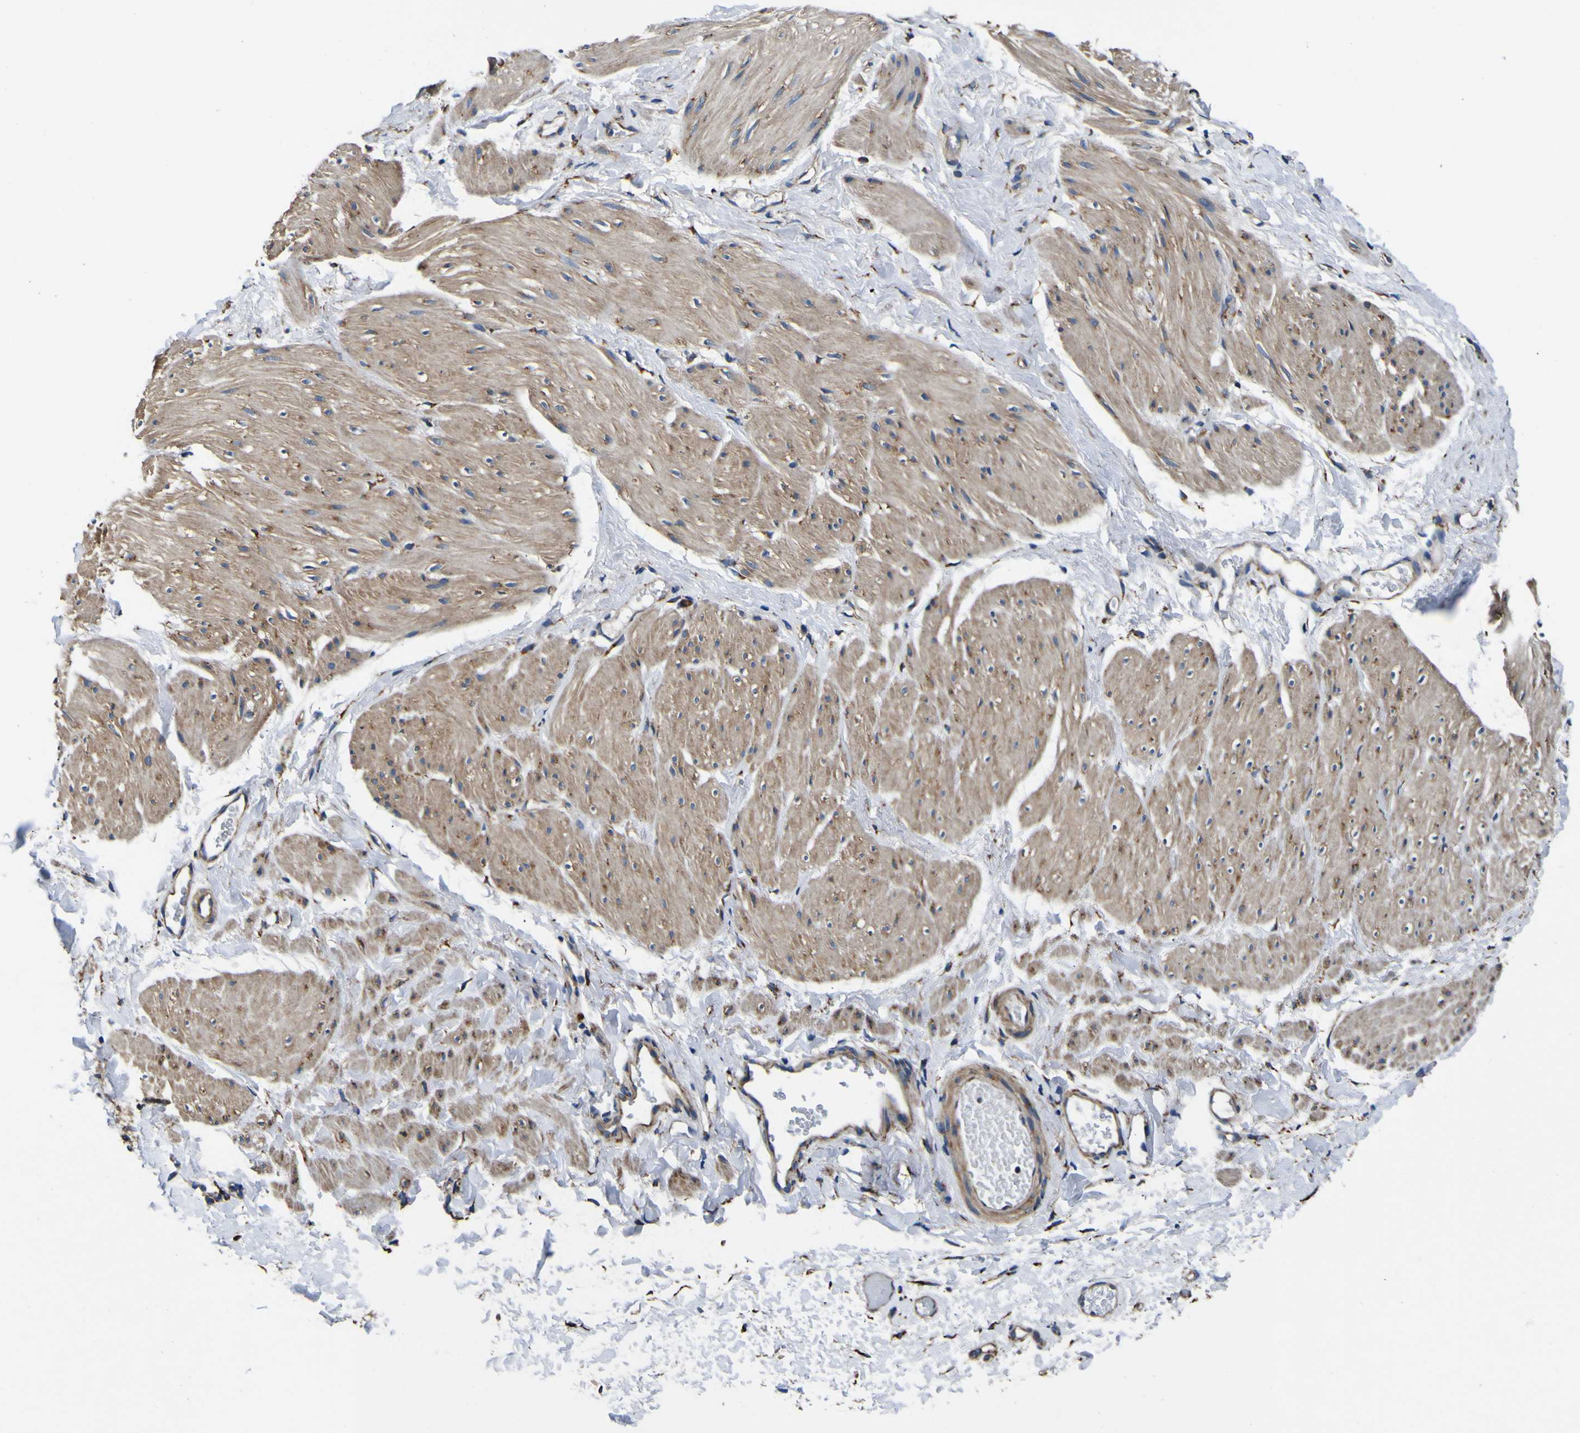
{"staining": {"intensity": "weak", "quantity": ">75%", "location": "cytoplasmic/membranous"}, "tissue": "smooth muscle", "cell_type": "Smooth muscle cells", "image_type": "normal", "snomed": [{"axis": "morphology", "description": "Normal tissue, NOS"}, {"axis": "topography", "description": "Smooth muscle"}], "caption": "The image demonstrates immunohistochemical staining of unremarkable smooth muscle. There is weak cytoplasmic/membranous positivity is present in about >75% of smooth muscle cells. (DAB = brown stain, brightfield microscopy at high magnification).", "gene": "INPP5A", "patient": {"sex": "male", "age": 16}}